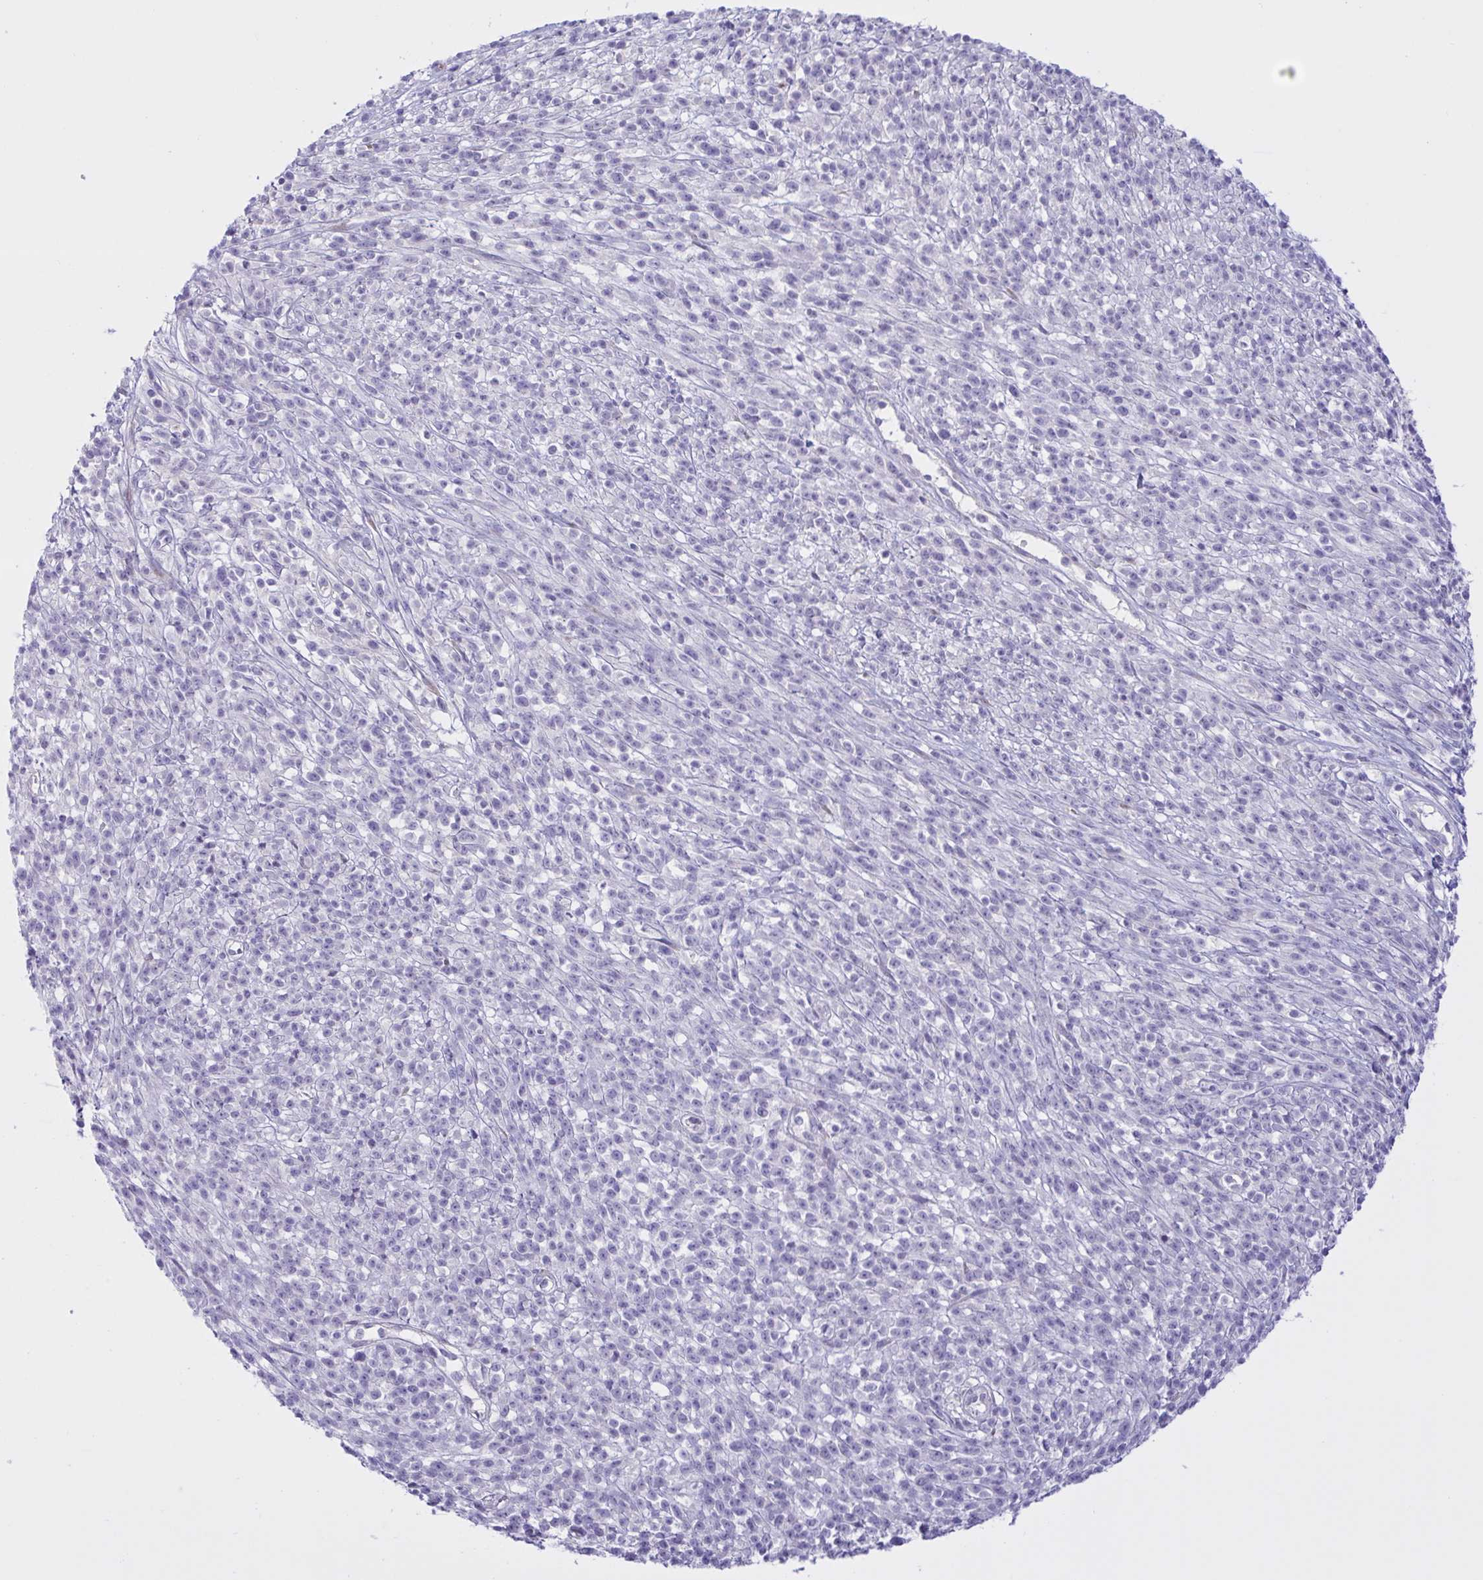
{"staining": {"intensity": "negative", "quantity": "none", "location": "none"}, "tissue": "melanoma", "cell_type": "Tumor cells", "image_type": "cancer", "snomed": [{"axis": "morphology", "description": "Malignant melanoma, NOS"}, {"axis": "topography", "description": "Skin"}, {"axis": "topography", "description": "Skin of trunk"}], "caption": "DAB (3,3'-diaminobenzidine) immunohistochemical staining of human malignant melanoma shows no significant positivity in tumor cells.", "gene": "FAM86B1", "patient": {"sex": "male", "age": 74}}